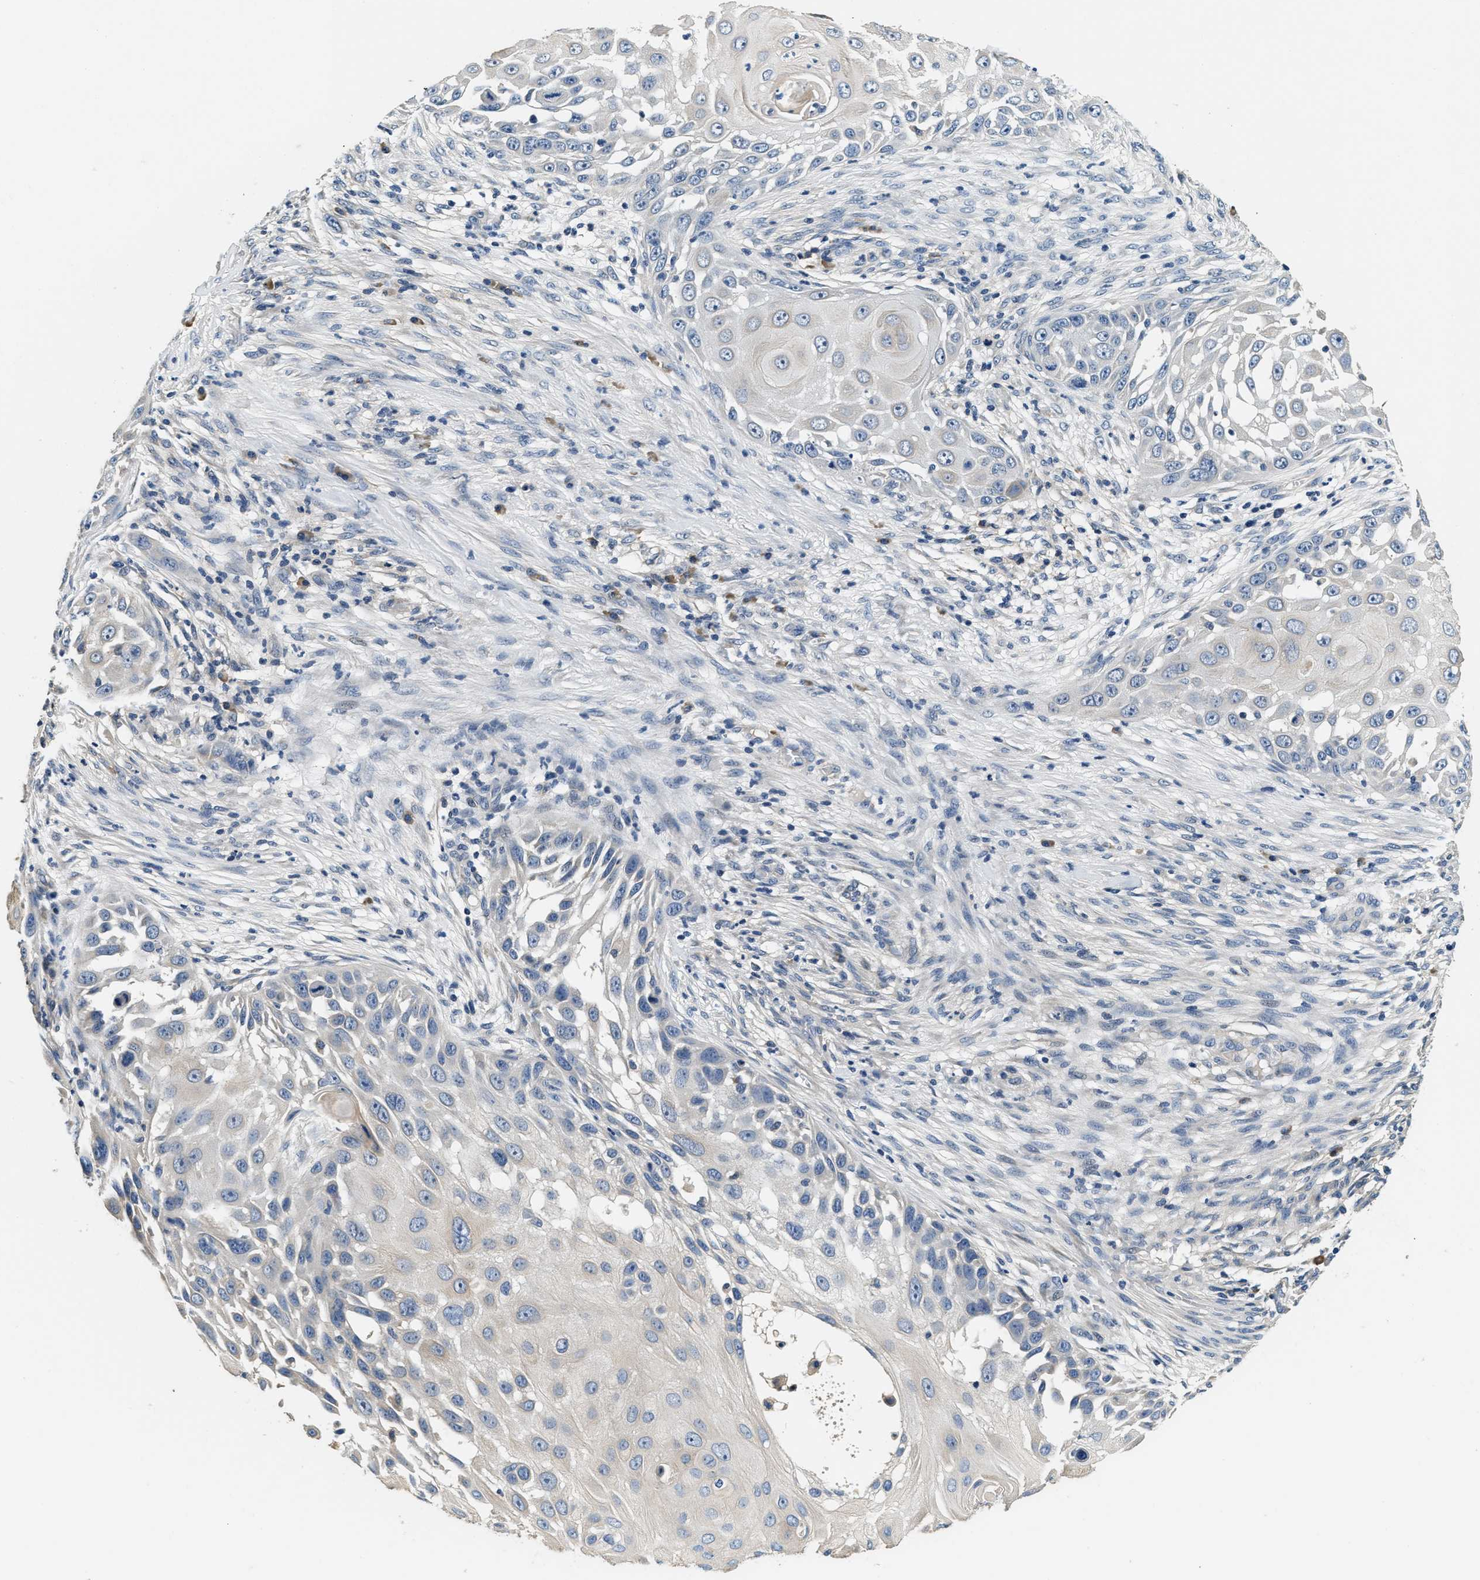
{"staining": {"intensity": "negative", "quantity": "none", "location": "none"}, "tissue": "skin cancer", "cell_type": "Tumor cells", "image_type": "cancer", "snomed": [{"axis": "morphology", "description": "Squamous cell carcinoma, NOS"}, {"axis": "topography", "description": "Skin"}], "caption": "IHC photomicrograph of neoplastic tissue: human skin squamous cell carcinoma stained with DAB (3,3'-diaminobenzidine) demonstrates no significant protein staining in tumor cells.", "gene": "ALDH3A2", "patient": {"sex": "female", "age": 44}}